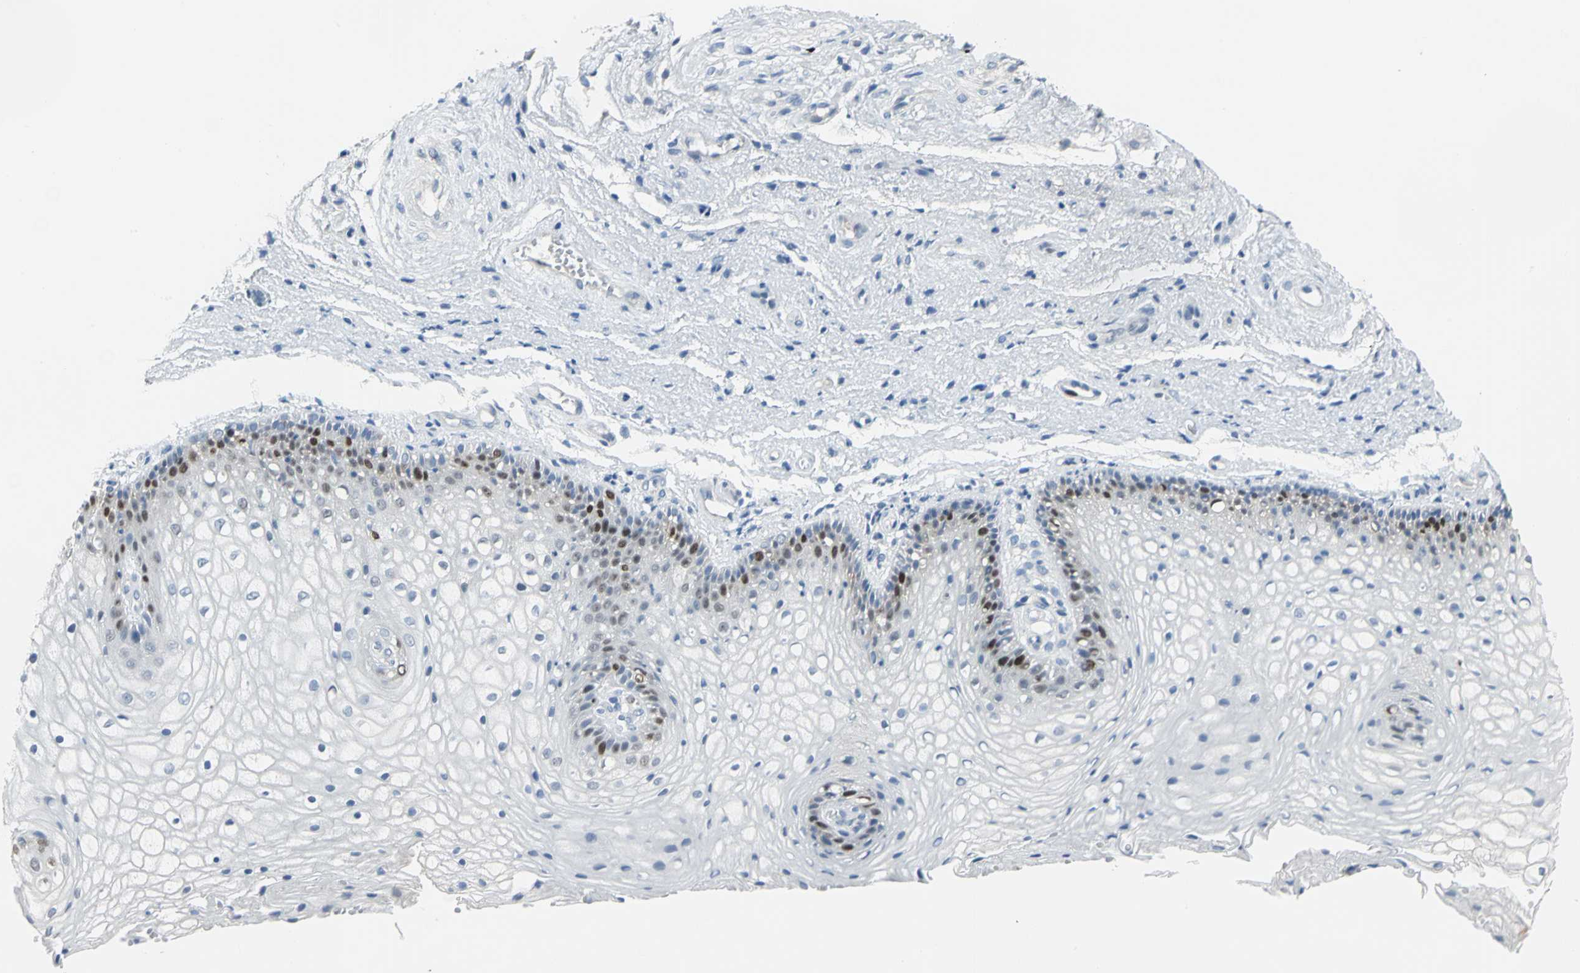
{"staining": {"intensity": "strong", "quantity": "<25%", "location": "nuclear"}, "tissue": "vagina", "cell_type": "Squamous epithelial cells", "image_type": "normal", "snomed": [{"axis": "morphology", "description": "Normal tissue, NOS"}, {"axis": "topography", "description": "Vagina"}], "caption": "An image showing strong nuclear expression in about <25% of squamous epithelial cells in unremarkable vagina, as visualized by brown immunohistochemical staining.", "gene": "MCM3", "patient": {"sex": "female", "age": 34}}